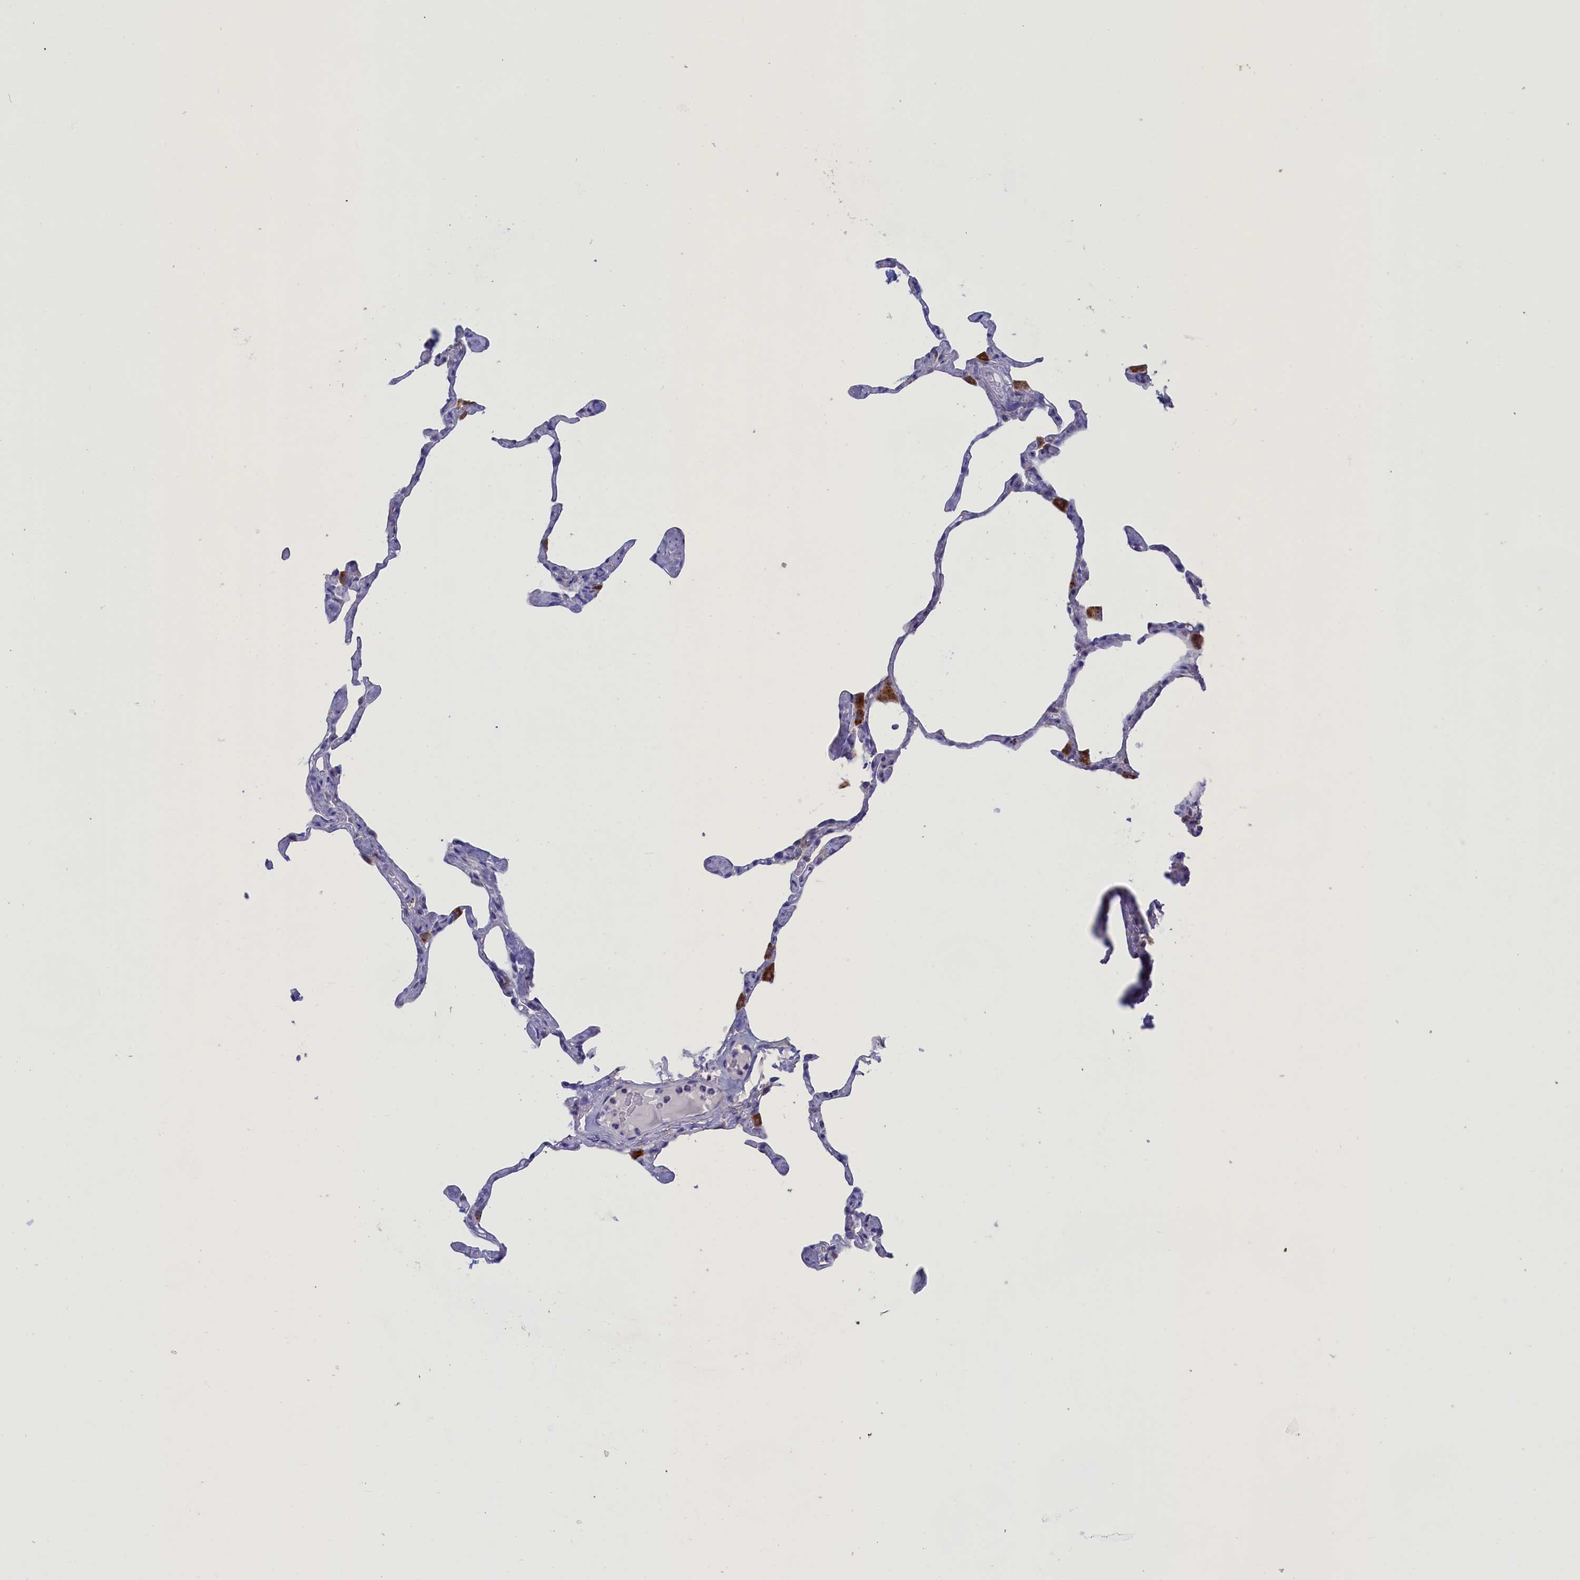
{"staining": {"intensity": "negative", "quantity": "none", "location": "none"}, "tissue": "lung", "cell_type": "Alveolar cells", "image_type": "normal", "snomed": [{"axis": "morphology", "description": "Normal tissue, NOS"}, {"axis": "topography", "description": "Lung"}], "caption": "IHC image of benign lung stained for a protein (brown), which shows no expression in alveolar cells. (DAB (3,3'-diaminobenzidine) immunohistochemistry, high magnification).", "gene": "WDR6", "patient": {"sex": "male", "age": 65}}